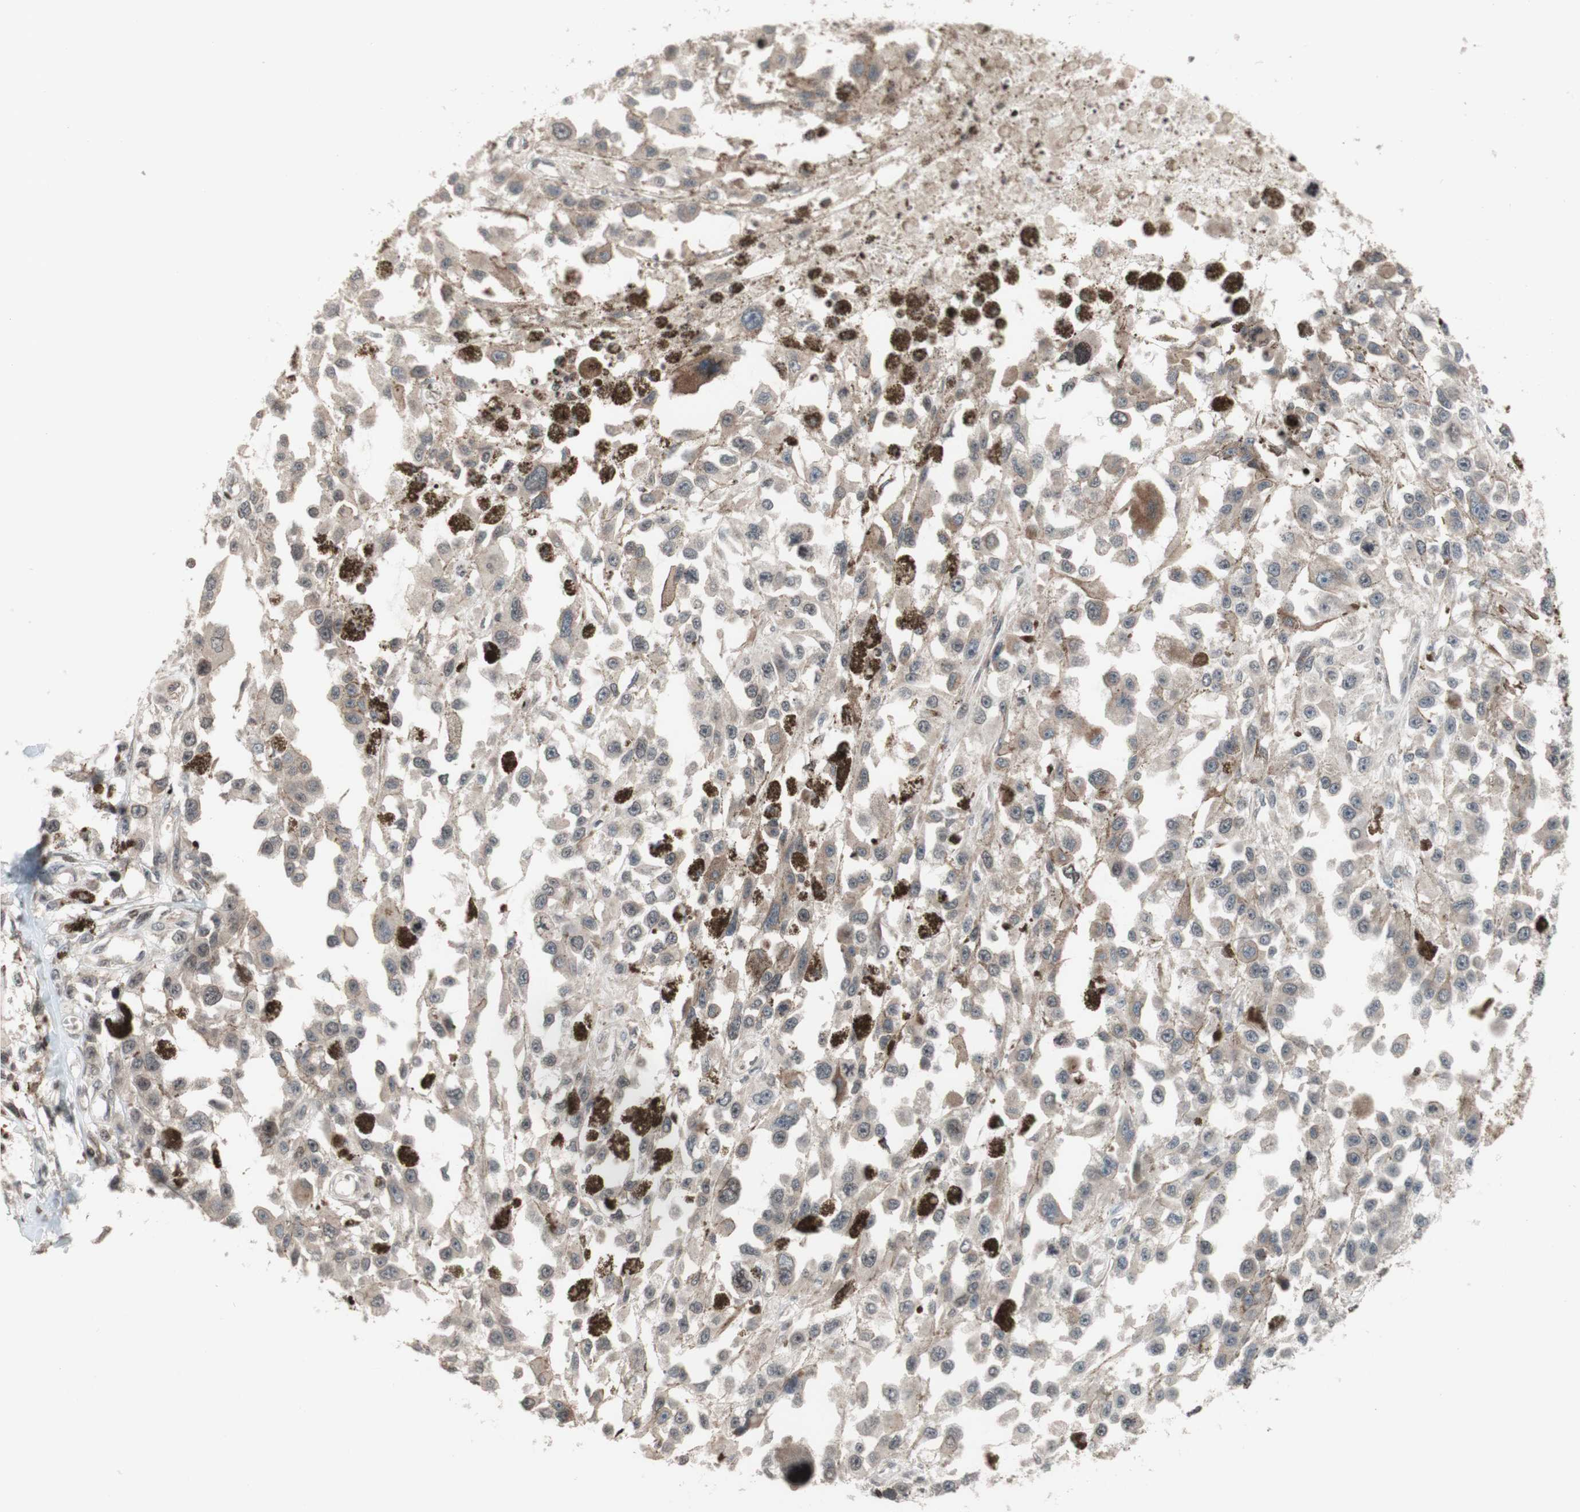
{"staining": {"intensity": "negative", "quantity": "none", "location": "none"}, "tissue": "melanoma", "cell_type": "Tumor cells", "image_type": "cancer", "snomed": [{"axis": "morphology", "description": "Malignant melanoma, Metastatic site"}, {"axis": "topography", "description": "Lymph node"}], "caption": "This is an IHC histopathology image of human melanoma. There is no positivity in tumor cells.", "gene": "POLA1", "patient": {"sex": "male", "age": 59}}